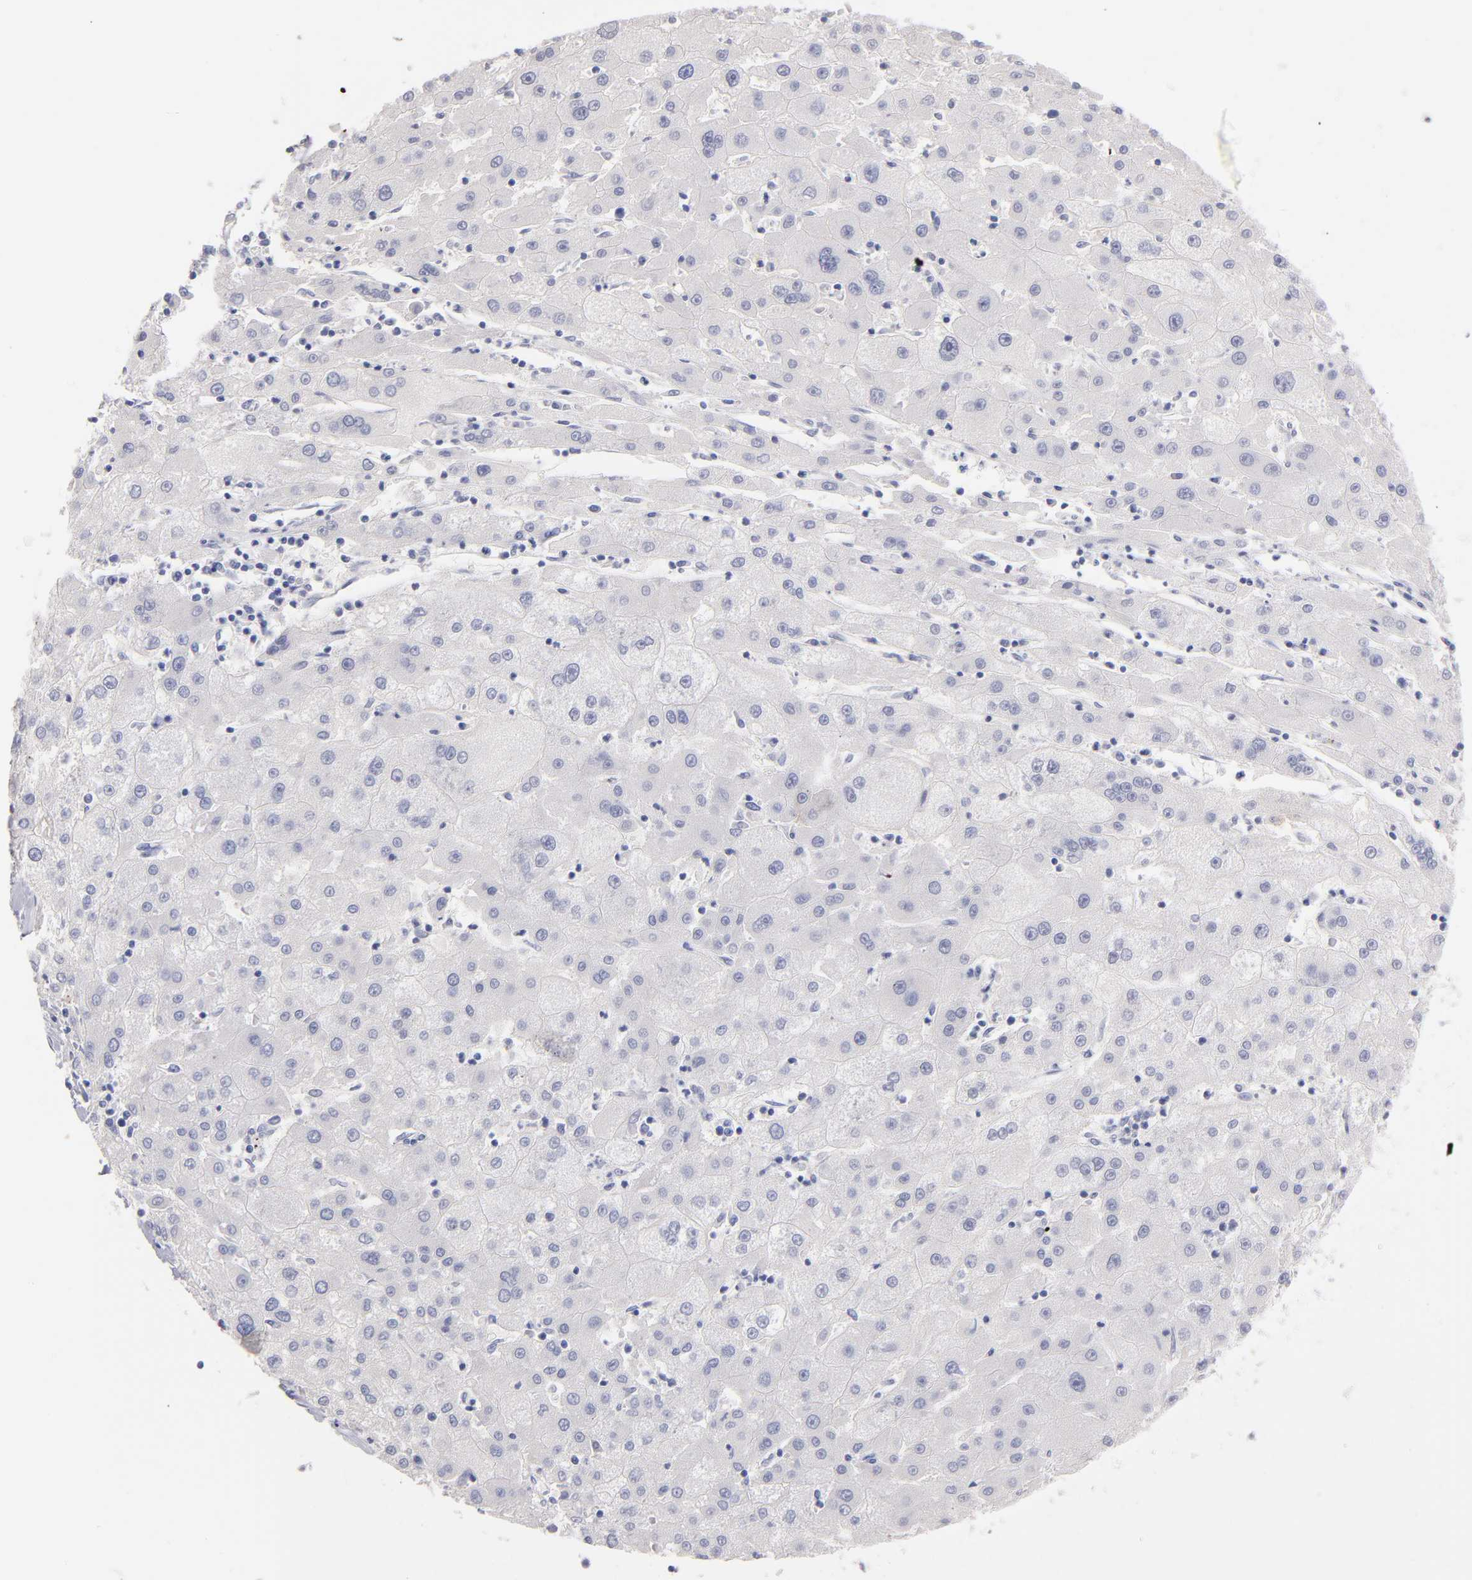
{"staining": {"intensity": "negative", "quantity": "none", "location": "none"}, "tissue": "liver cancer", "cell_type": "Tumor cells", "image_type": "cancer", "snomed": [{"axis": "morphology", "description": "Carcinoma, Hepatocellular, NOS"}, {"axis": "topography", "description": "Liver"}], "caption": "Immunohistochemistry photomicrograph of neoplastic tissue: liver hepatocellular carcinoma stained with DAB (3,3'-diaminobenzidine) reveals no significant protein staining in tumor cells.", "gene": "KIT", "patient": {"sex": "male", "age": 72}}